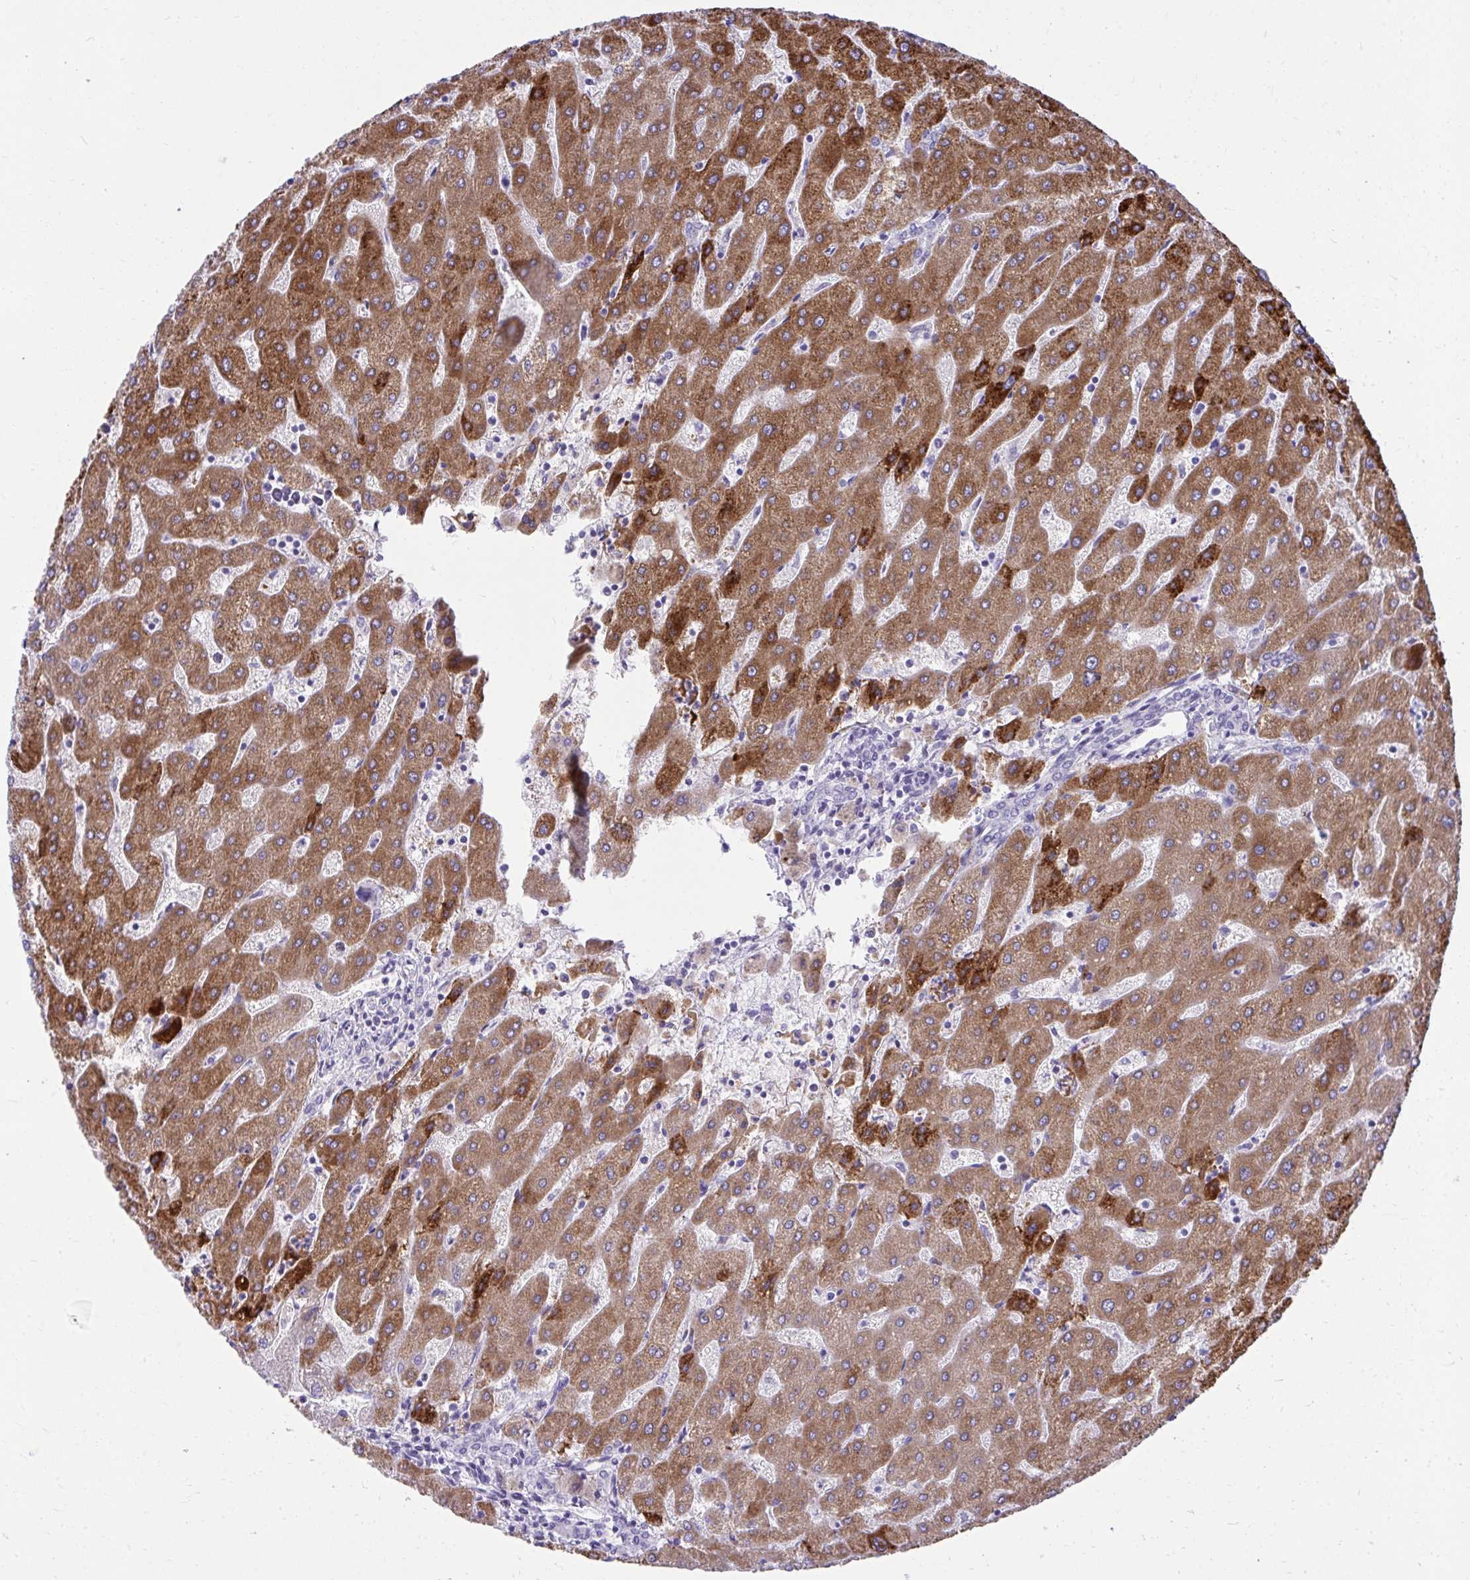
{"staining": {"intensity": "negative", "quantity": "none", "location": "none"}, "tissue": "liver", "cell_type": "Cholangiocytes", "image_type": "normal", "snomed": [{"axis": "morphology", "description": "Normal tissue, NOS"}, {"axis": "topography", "description": "Liver"}], "caption": "The photomicrograph displays no staining of cholangiocytes in unremarkable liver.", "gene": "AIG1", "patient": {"sex": "male", "age": 67}}